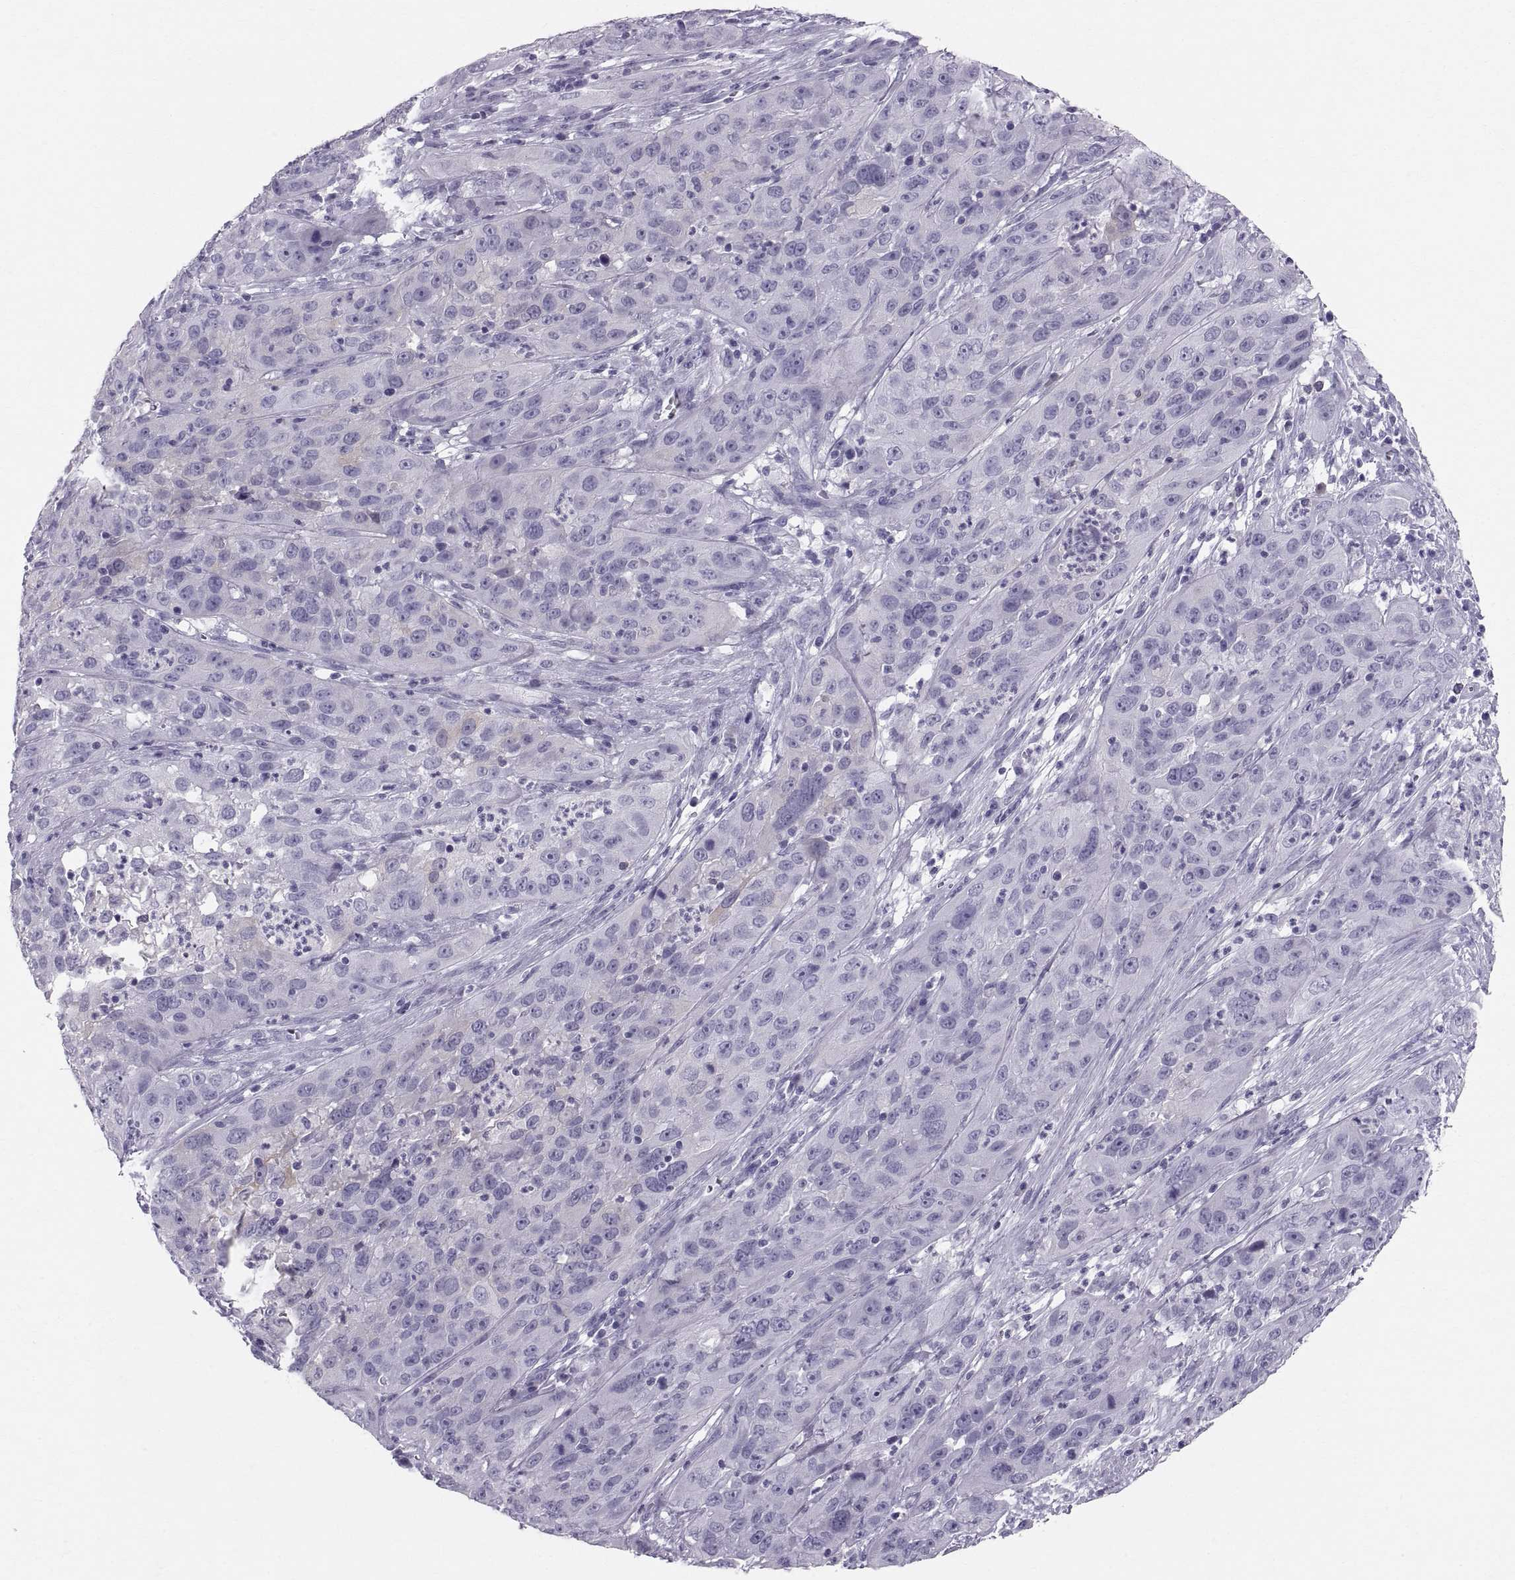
{"staining": {"intensity": "negative", "quantity": "none", "location": "none"}, "tissue": "cervical cancer", "cell_type": "Tumor cells", "image_type": "cancer", "snomed": [{"axis": "morphology", "description": "Squamous cell carcinoma, NOS"}, {"axis": "topography", "description": "Cervix"}], "caption": "Human cervical cancer (squamous cell carcinoma) stained for a protein using IHC exhibits no expression in tumor cells.", "gene": "SLC22A6", "patient": {"sex": "female", "age": 32}}